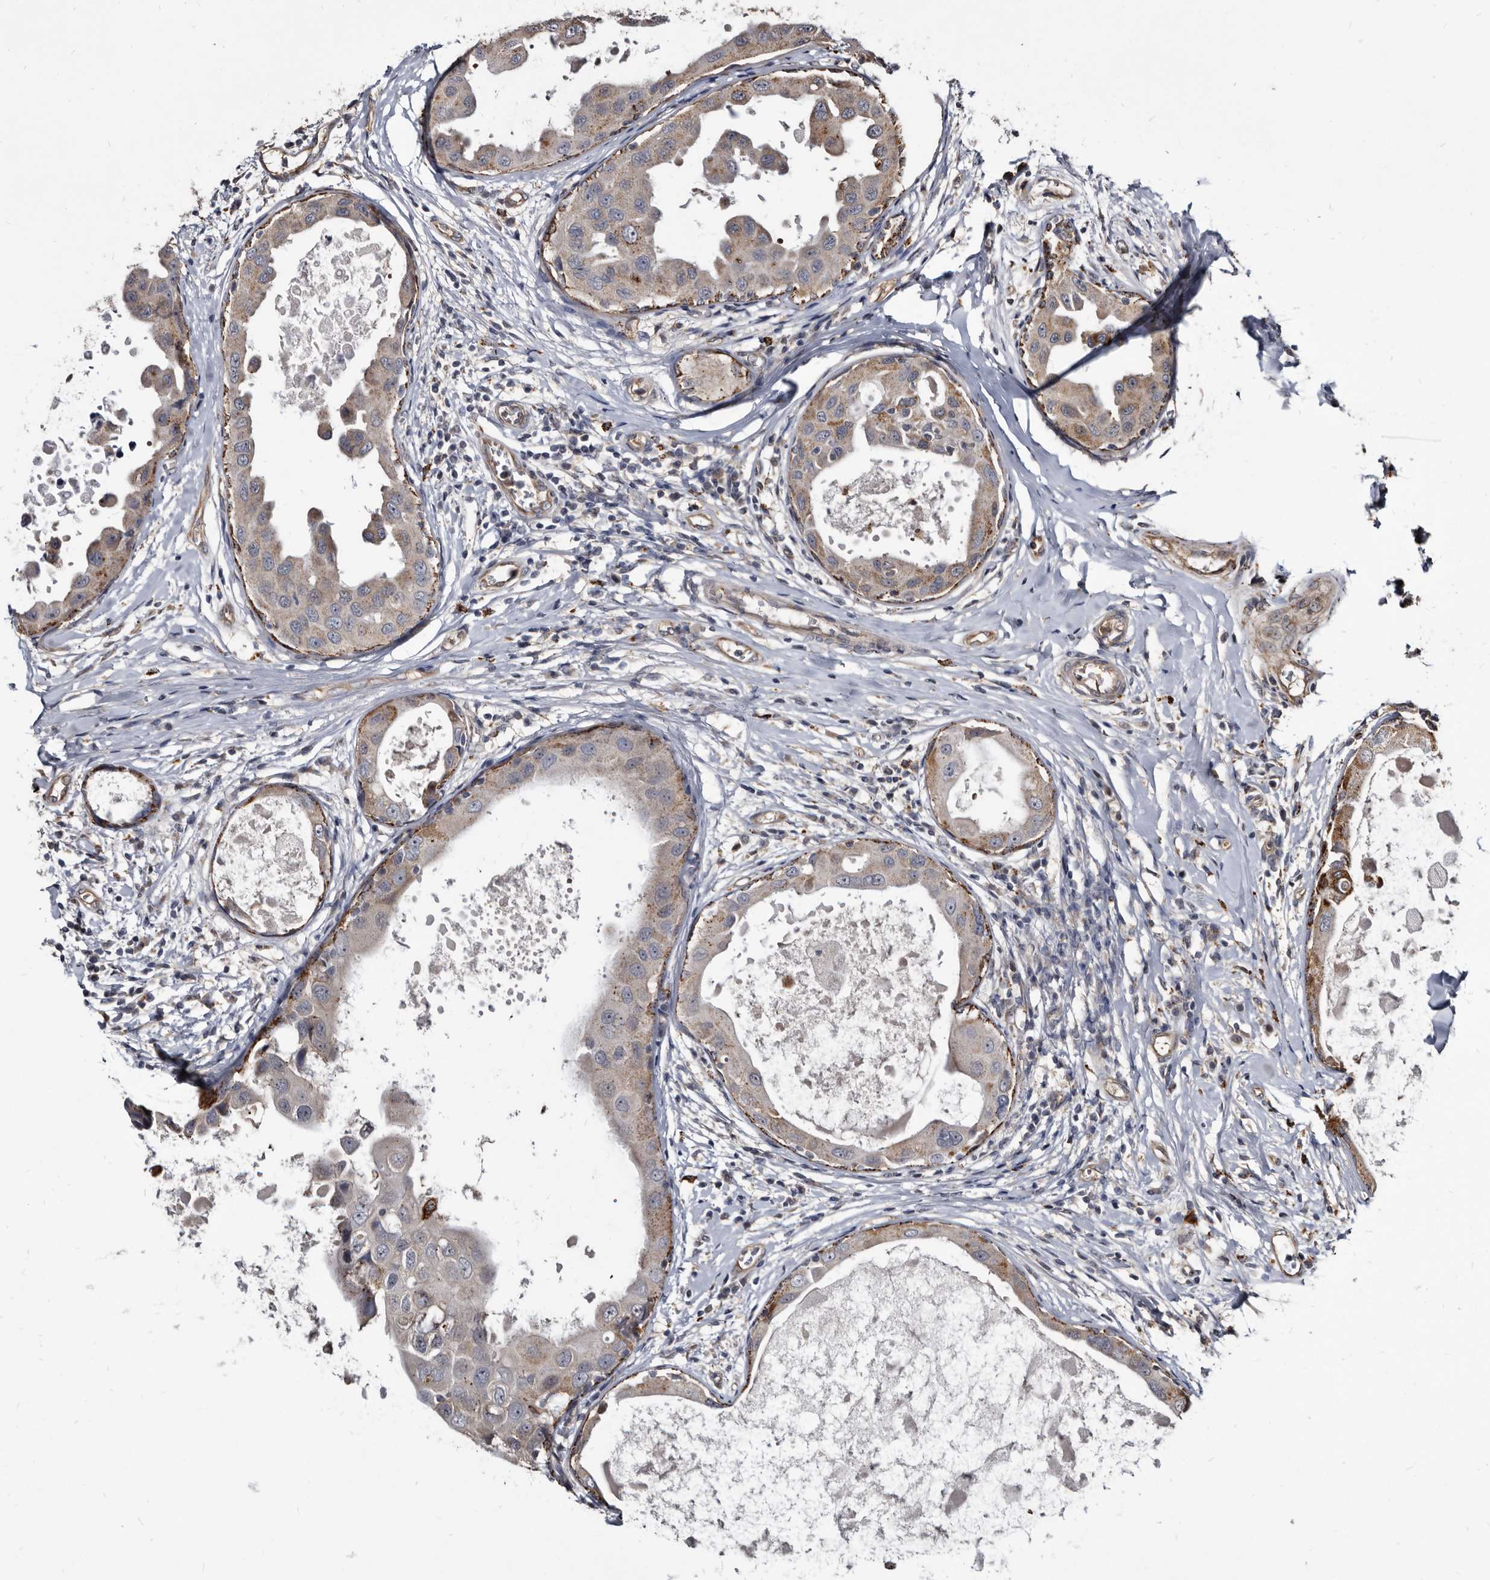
{"staining": {"intensity": "moderate", "quantity": "<25%", "location": "cytoplasmic/membranous"}, "tissue": "breast cancer", "cell_type": "Tumor cells", "image_type": "cancer", "snomed": [{"axis": "morphology", "description": "Duct carcinoma"}, {"axis": "topography", "description": "Breast"}], "caption": "Breast cancer stained with a brown dye demonstrates moderate cytoplasmic/membranous positive positivity in about <25% of tumor cells.", "gene": "CTSA", "patient": {"sex": "female", "age": 27}}